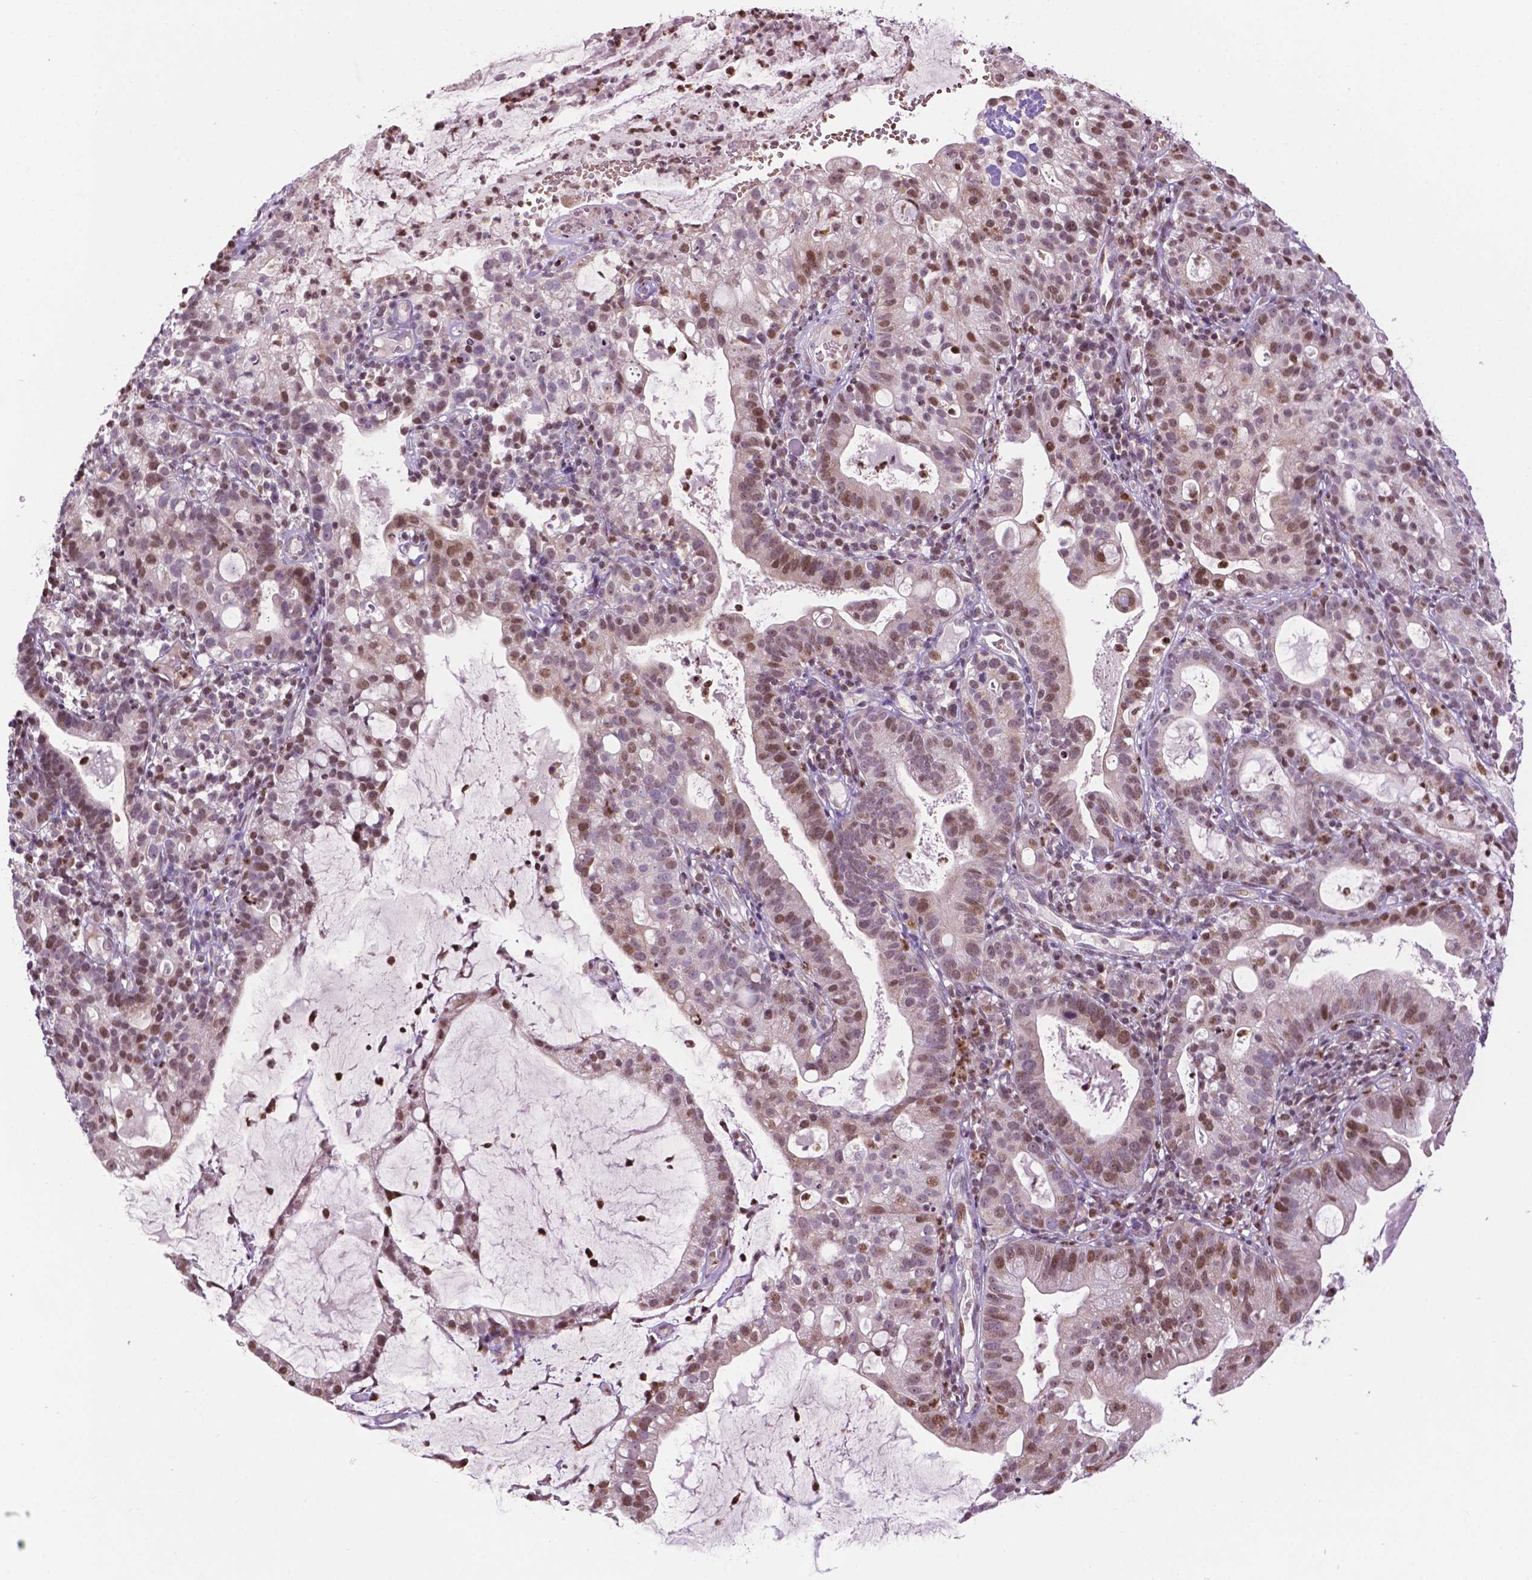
{"staining": {"intensity": "moderate", "quantity": ">75%", "location": "nuclear"}, "tissue": "cervical cancer", "cell_type": "Tumor cells", "image_type": "cancer", "snomed": [{"axis": "morphology", "description": "Adenocarcinoma, NOS"}, {"axis": "topography", "description": "Cervix"}], "caption": "An image showing moderate nuclear staining in about >75% of tumor cells in cervical cancer, as visualized by brown immunohistochemical staining.", "gene": "PTPN18", "patient": {"sex": "female", "age": 41}}